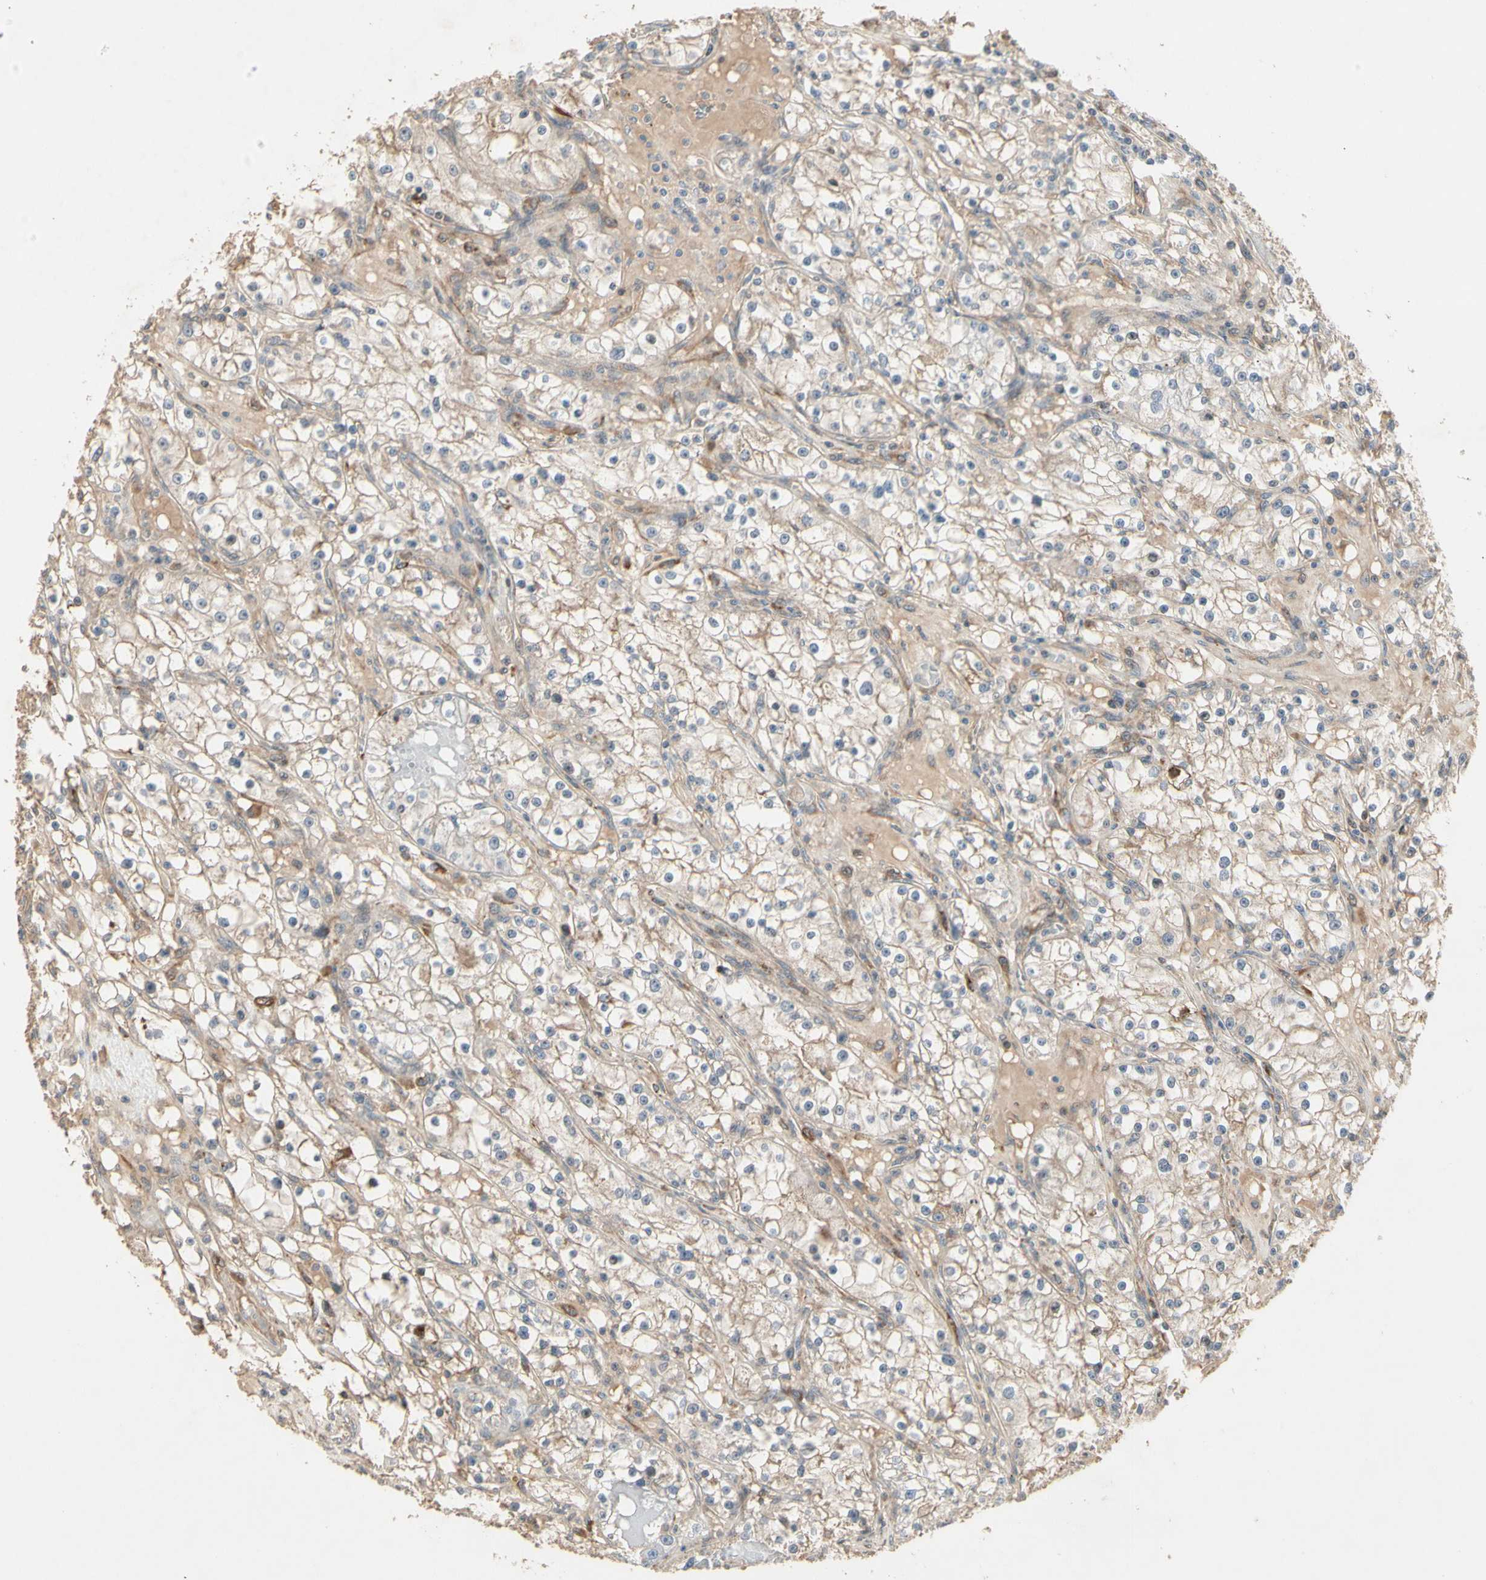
{"staining": {"intensity": "weak", "quantity": "25%-75%", "location": "cytoplasmic/membranous"}, "tissue": "renal cancer", "cell_type": "Tumor cells", "image_type": "cancer", "snomed": [{"axis": "morphology", "description": "Adenocarcinoma, NOS"}, {"axis": "topography", "description": "Kidney"}], "caption": "A brown stain shows weak cytoplasmic/membranous positivity of a protein in human renal cancer tumor cells.", "gene": "ATG4C", "patient": {"sex": "male", "age": 56}}